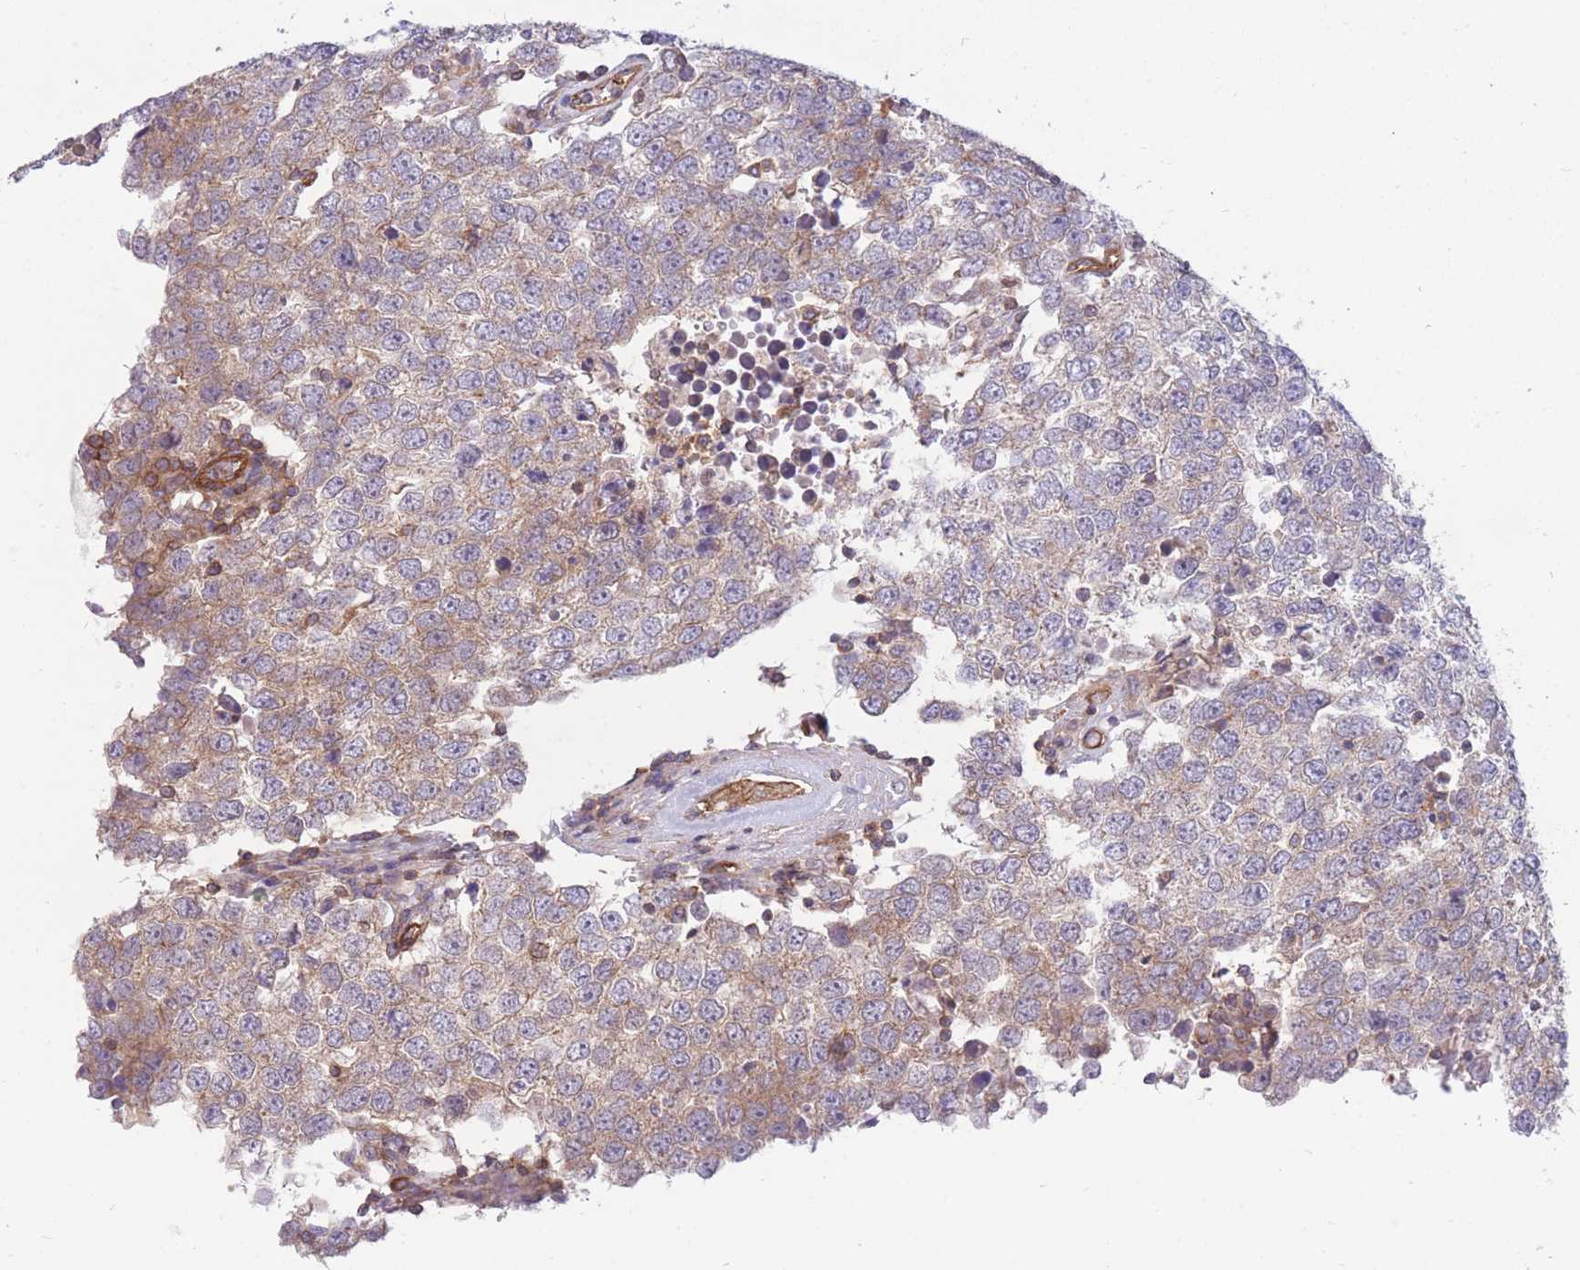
{"staining": {"intensity": "weak", "quantity": "25%-75%", "location": "cytoplasmic/membranous"}, "tissue": "testis cancer", "cell_type": "Tumor cells", "image_type": "cancer", "snomed": [{"axis": "morphology", "description": "Seminoma, NOS"}, {"axis": "morphology", "description": "Carcinoma, Embryonal, NOS"}, {"axis": "topography", "description": "Testis"}], "caption": "This is a histology image of immunohistochemistry (IHC) staining of testis cancer (seminoma), which shows weak staining in the cytoplasmic/membranous of tumor cells.", "gene": "GGA1", "patient": {"sex": "male", "age": 28}}